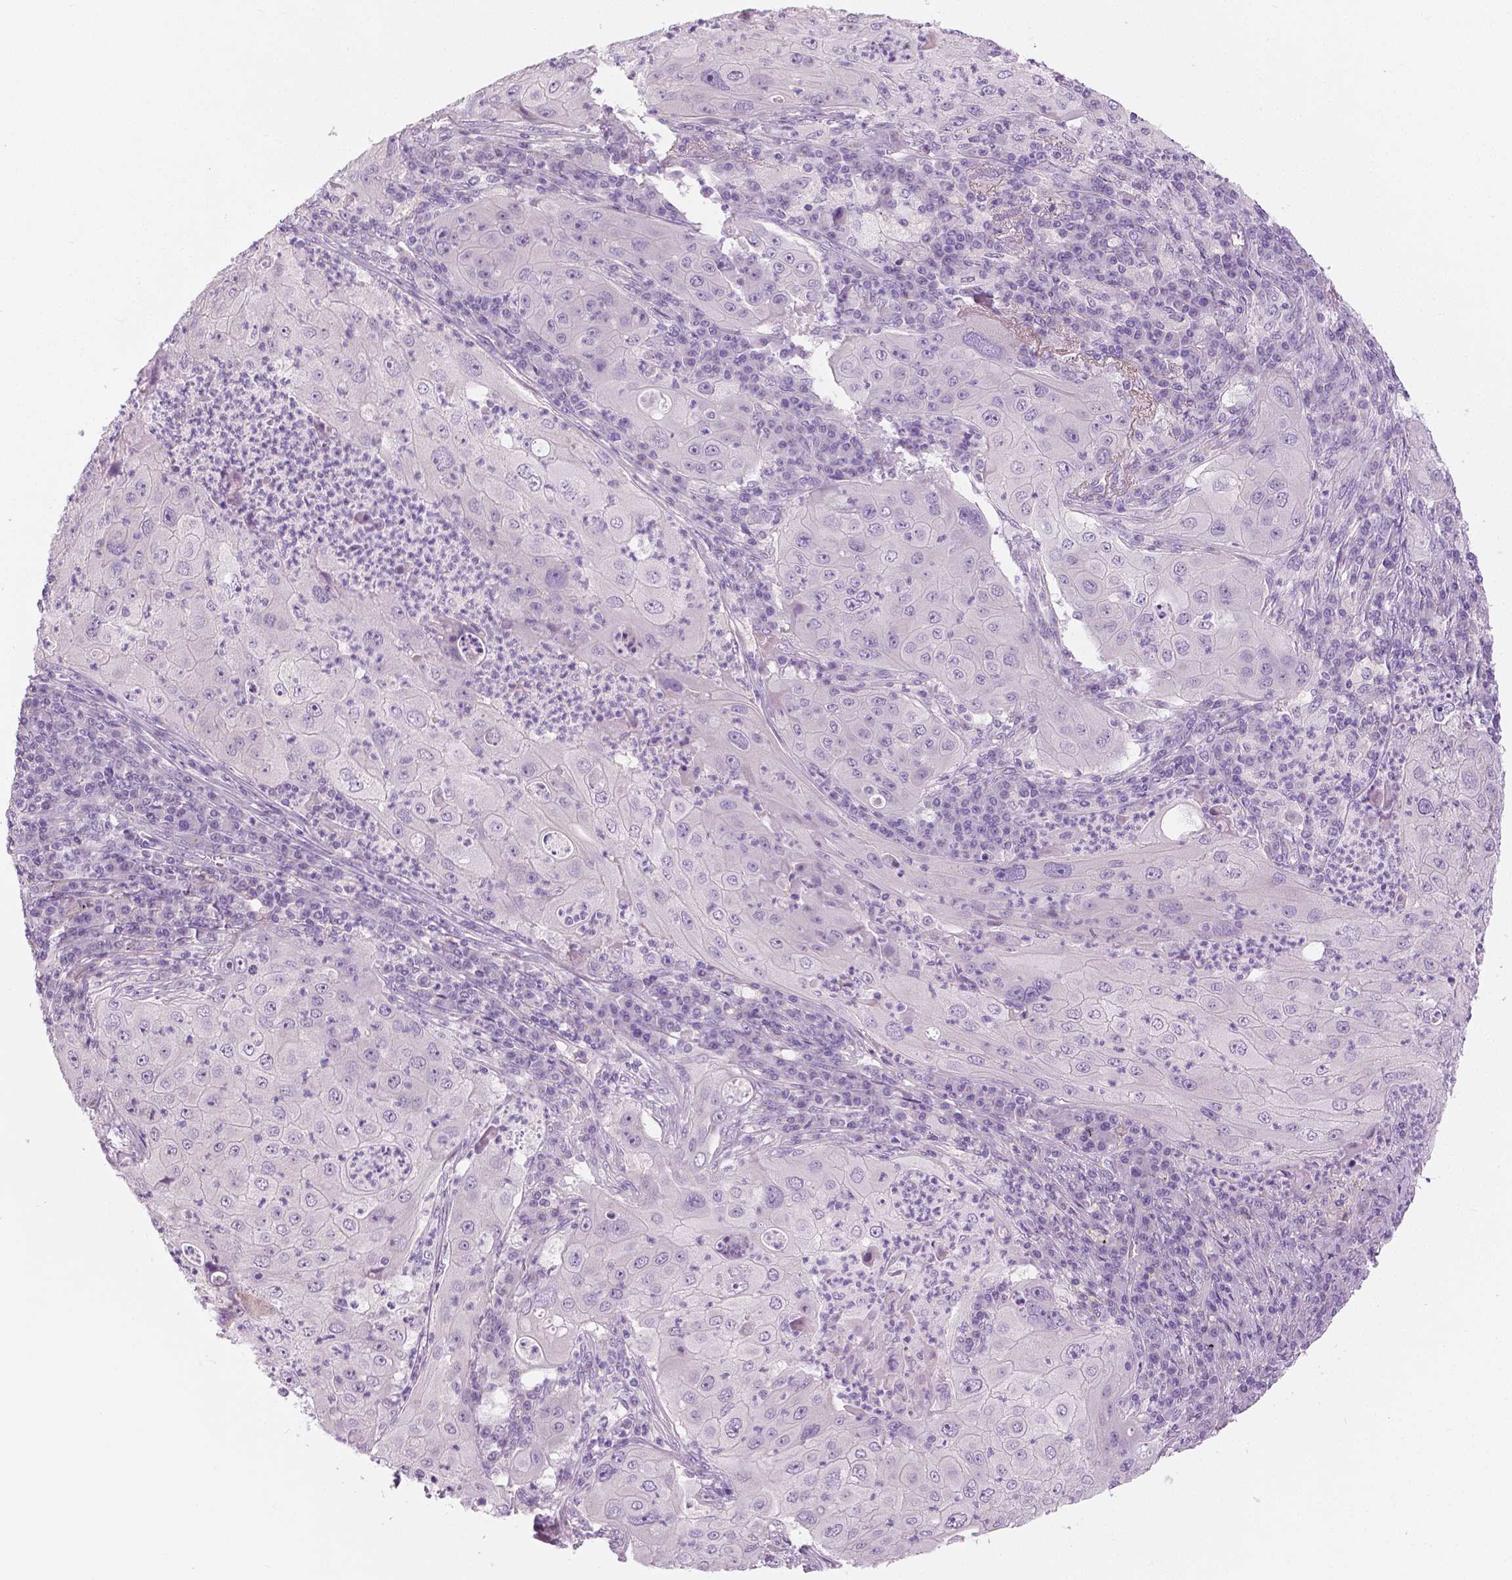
{"staining": {"intensity": "negative", "quantity": "none", "location": "none"}, "tissue": "lung cancer", "cell_type": "Tumor cells", "image_type": "cancer", "snomed": [{"axis": "morphology", "description": "Squamous cell carcinoma, NOS"}, {"axis": "topography", "description": "Lung"}], "caption": "A photomicrograph of human lung squamous cell carcinoma is negative for staining in tumor cells.", "gene": "SLC24A1", "patient": {"sex": "female", "age": 59}}